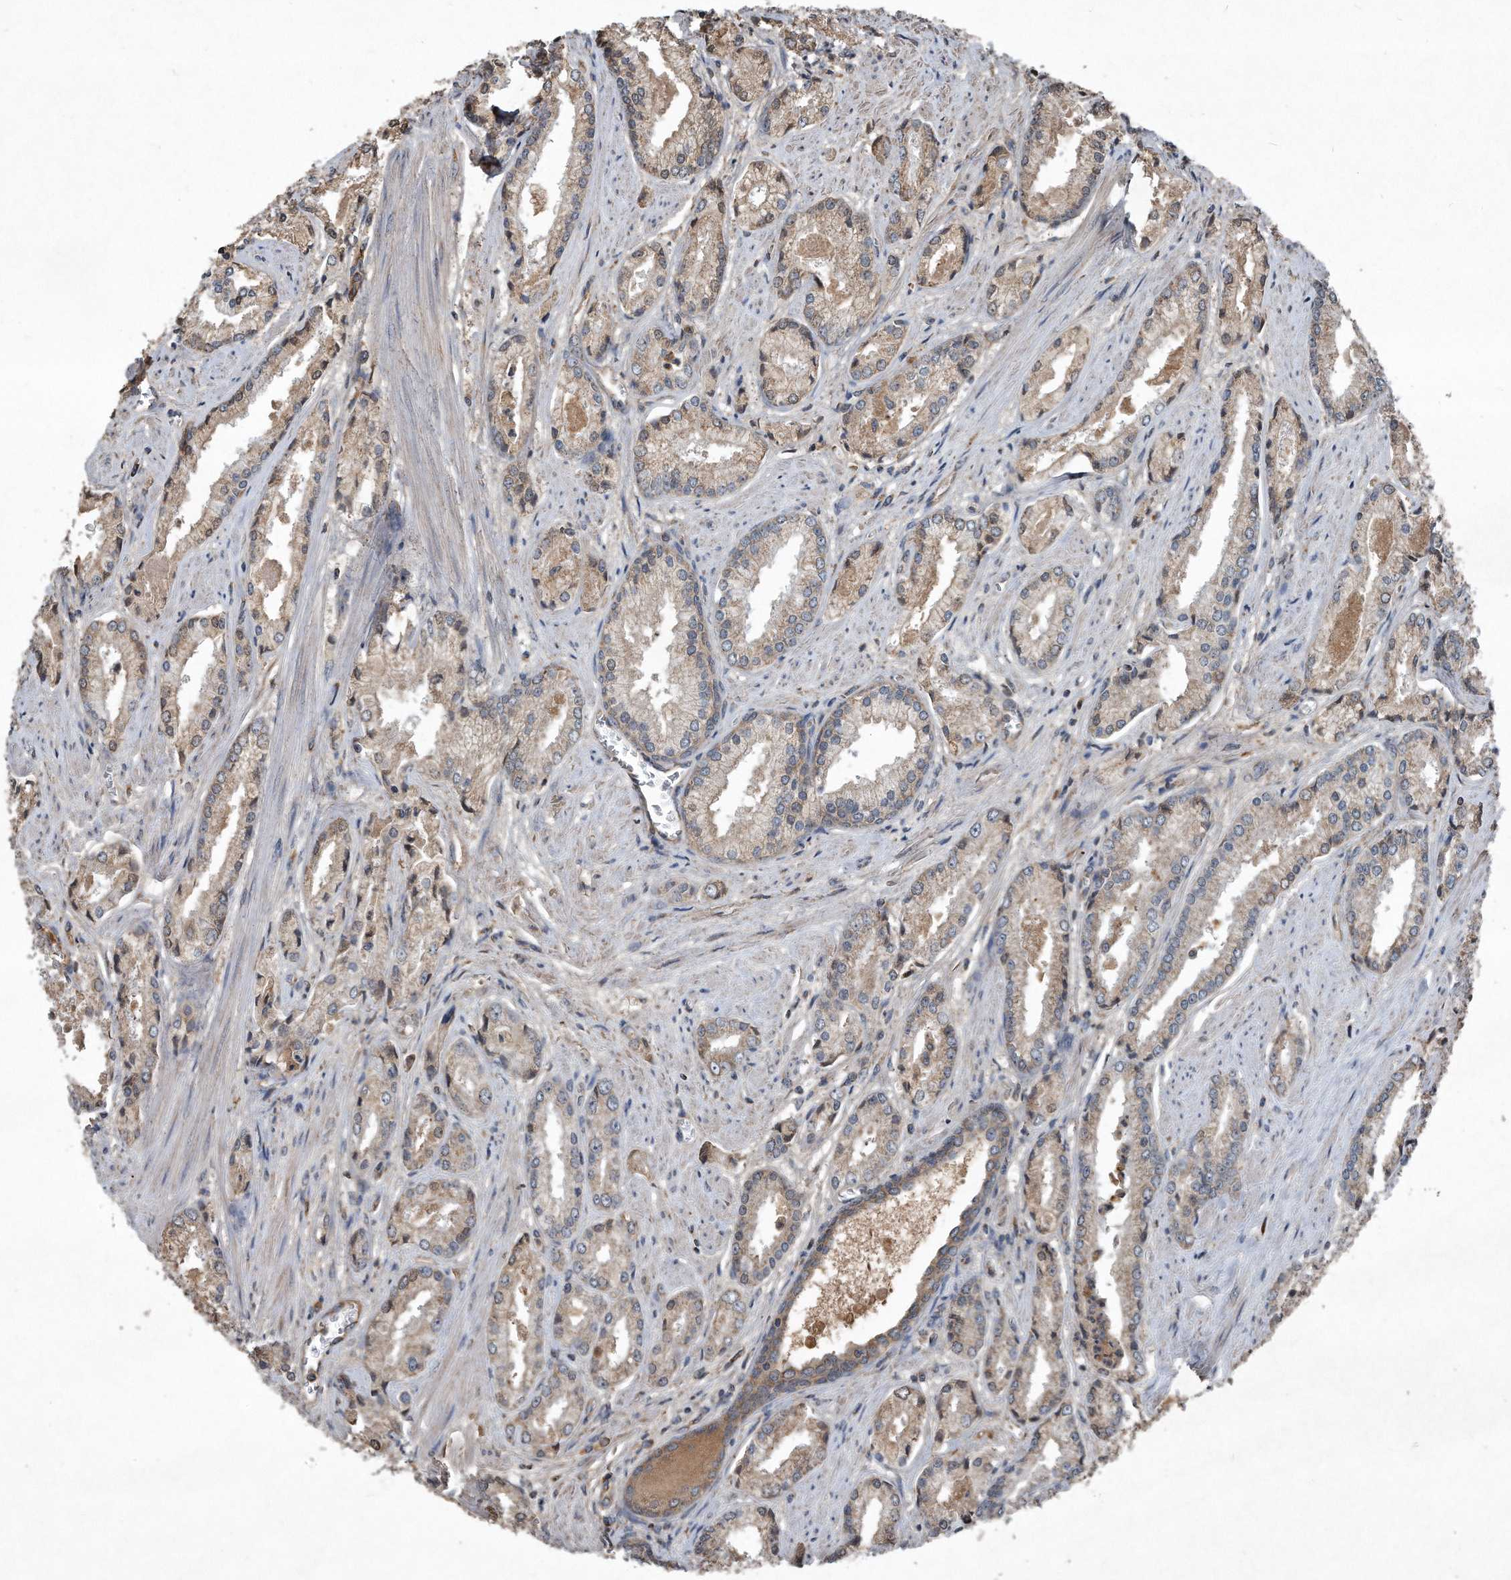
{"staining": {"intensity": "weak", "quantity": ">75%", "location": "cytoplasmic/membranous"}, "tissue": "prostate cancer", "cell_type": "Tumor cells", "image_type": "cancer", "snomed": [{"axis": "morphology", "description": "Adenocarcinoma, Low grade"}, {"axis": "topography", "description": "Prostate"}], "caption": "IHC image of neoplastic tissue: human prostate cancer (low-grade adenocarcinoma) stained using immunohistochemistry shows low levels of weak protein expression localized specifically in the cytoplasmic/membranous of tumor cells, appearing as a cytoplasmic/membranous brown color.", "gene": "SDHA", "patient": {"sex": "male", "age": 54}}